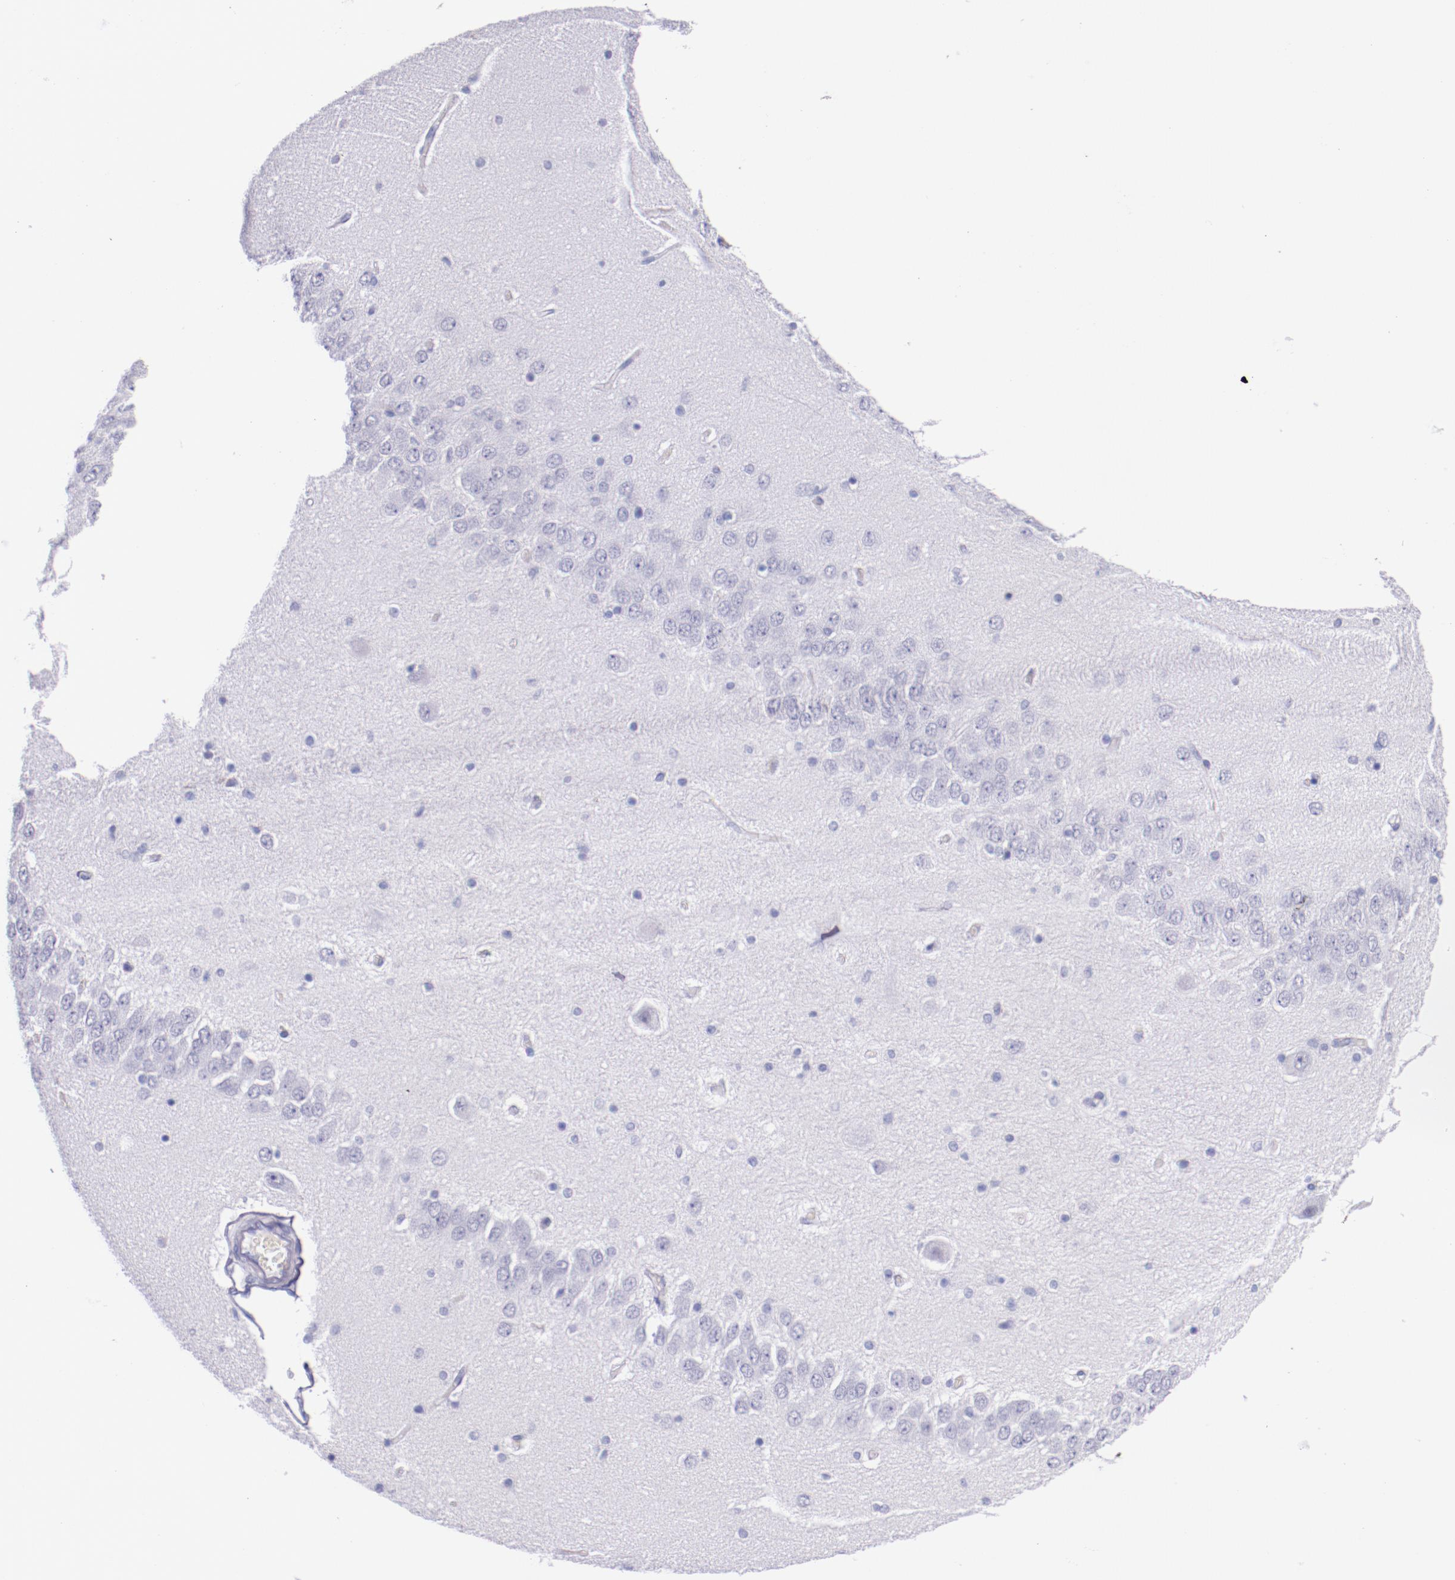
{"staining": {"intensity": "negative", "quantity": "none", "location": "none"}, "tissue": "hippocampus", "cell_type": "Glial cells", "image_type": "normal", "snomed": [{"axis": "morphology", "description": "Normal tissue, NOS"}, {"axis": "topography", "description": "Hippocampus"}], "caption": "Immunohistochemistry micrograph of unremarkable human hippocampus stained for a protein (brown), which exhibits no positivity in glial cells.", "gene": "IRF4", "patient": {"sex": "female", "age": 54}}